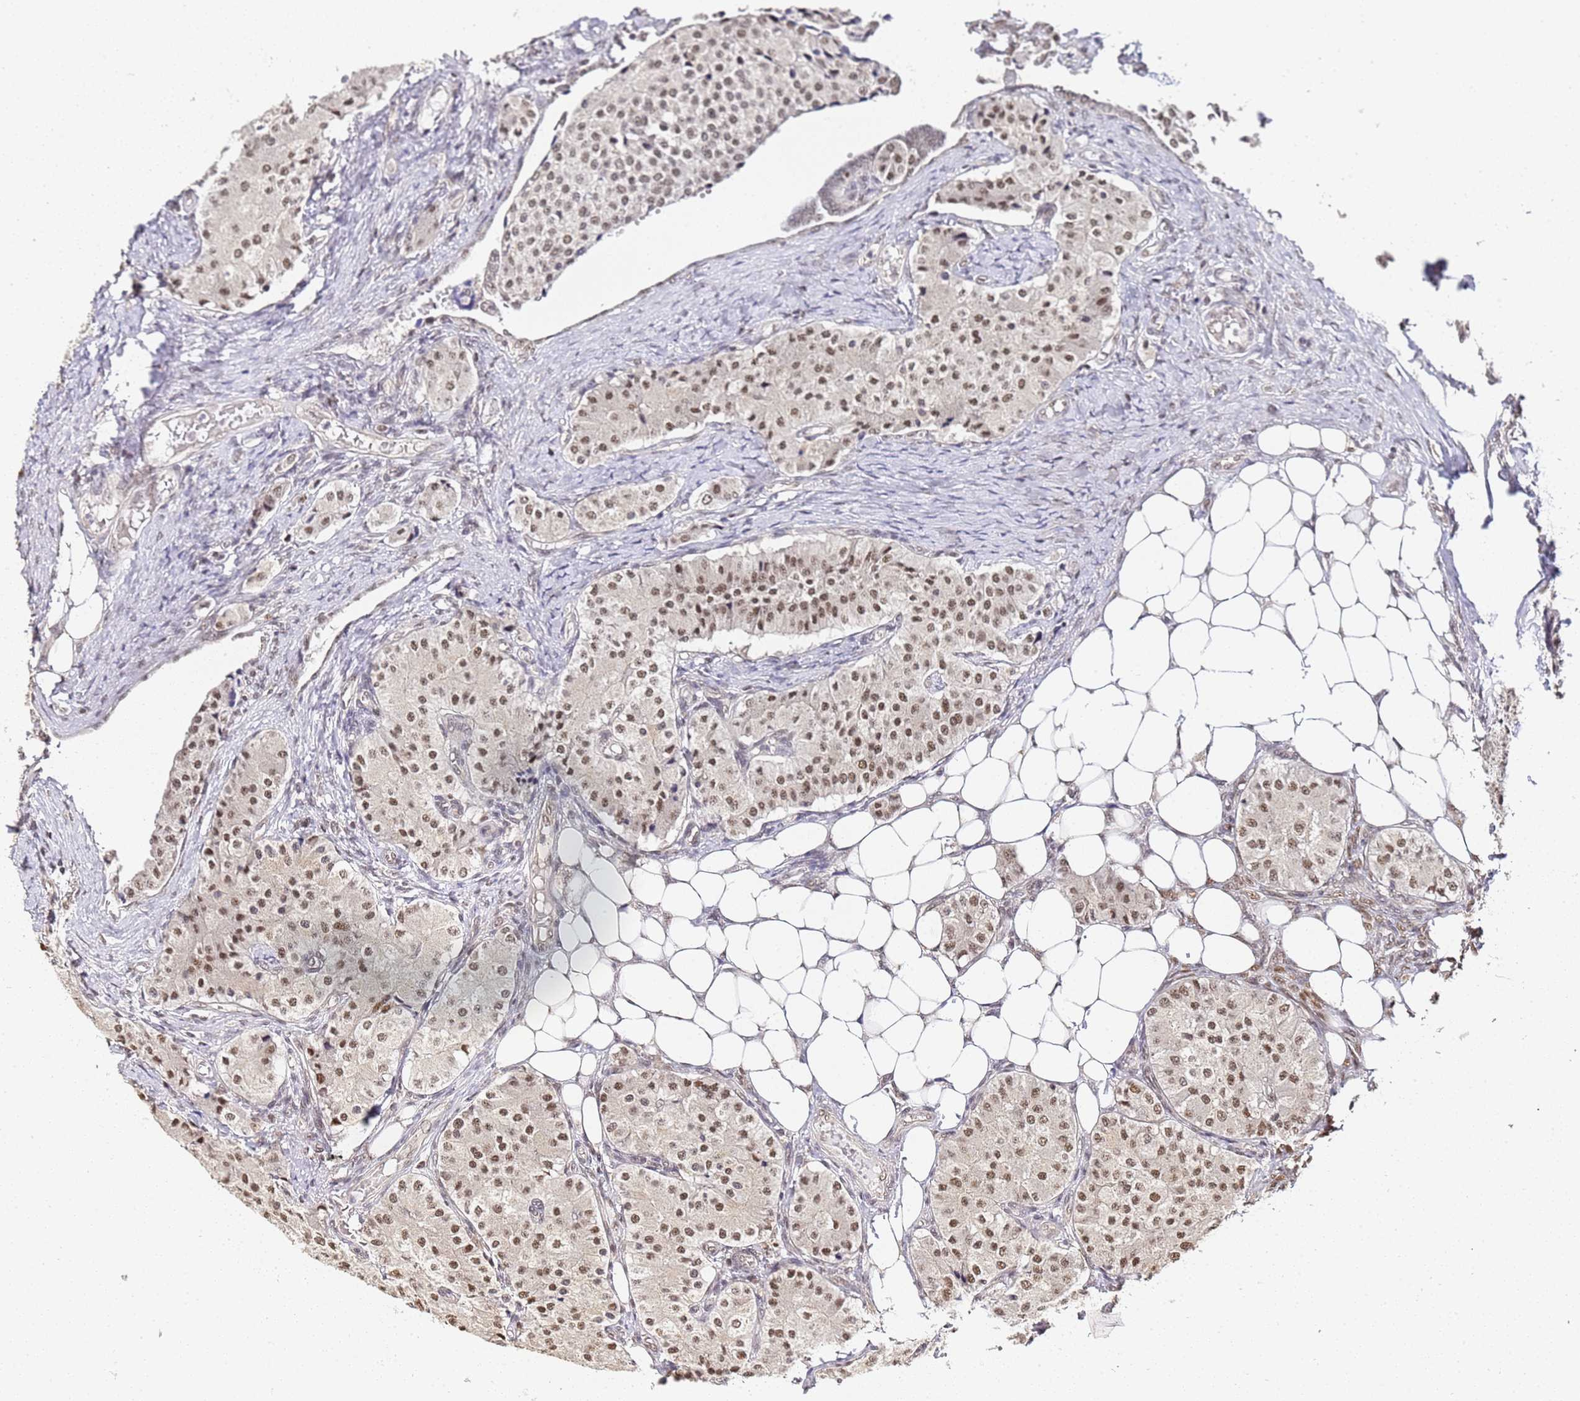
{"staining": {"intensity": "moderate", "quantity": ">75%", "location": "nuclear"}, "tissue": "carcinoid", "cell_type": "Tumor cells", "image_type": "cancer", "snomed": [{"axis": "morphology", "description": "Carcinoid, malignant, NOS"}, {"axis": "topography", "description": "Colon"}], "caption": "High-power microscopy captured an immunohistochemistry histopathology image of carcinoid (malignant), revealing moderate nuclear positivity in about >75% of tumor cells.", "gene": "LSM3", "patient": {"sex": "female", "age": 52}}